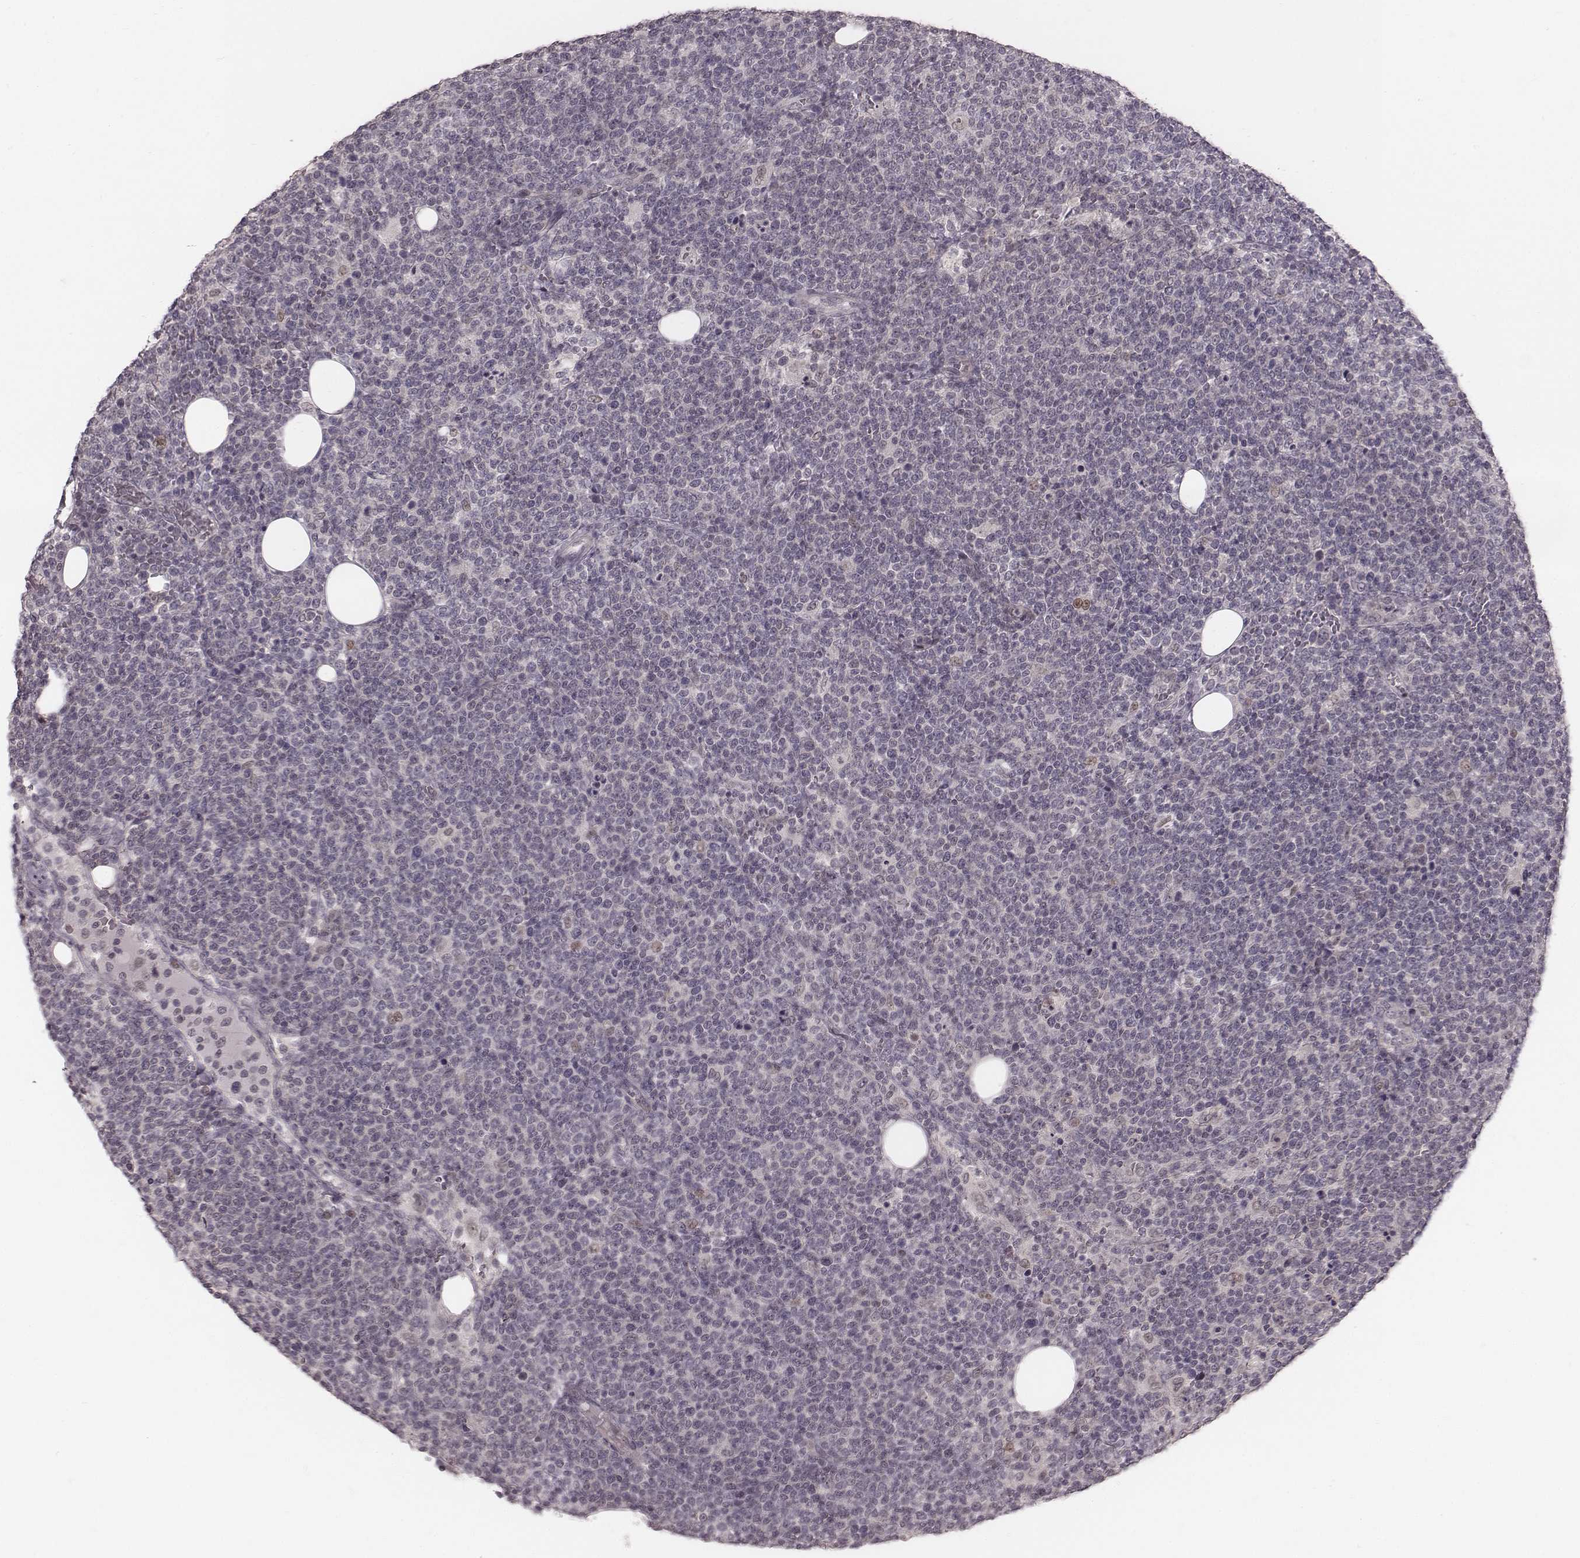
{"staining": {"intensity": "negative", "quantity": "none", "location": "none"}, "tissue": "lymphoma", "cell_type": "Tumor cells", "image_type": "cancer", "snomed": [{"axis": "morphology", "description": "Malignant lymphoma, non-Hodgkin's type, High grade"}, {"axis": "topography", "description": "Lymph node"}], "caption": "Immunohistochemical staining of human high-grade malignant lymphoma, non-Hodgkin's type shows no significant positivity in tumor cells. Brightfield microscopy of immunohistochemistry stained with DAB (brown) and hematoxylin (blue), captured at high magnification.", "gene": "IQCG", "patient": {"sex": "male", "age": 61}}